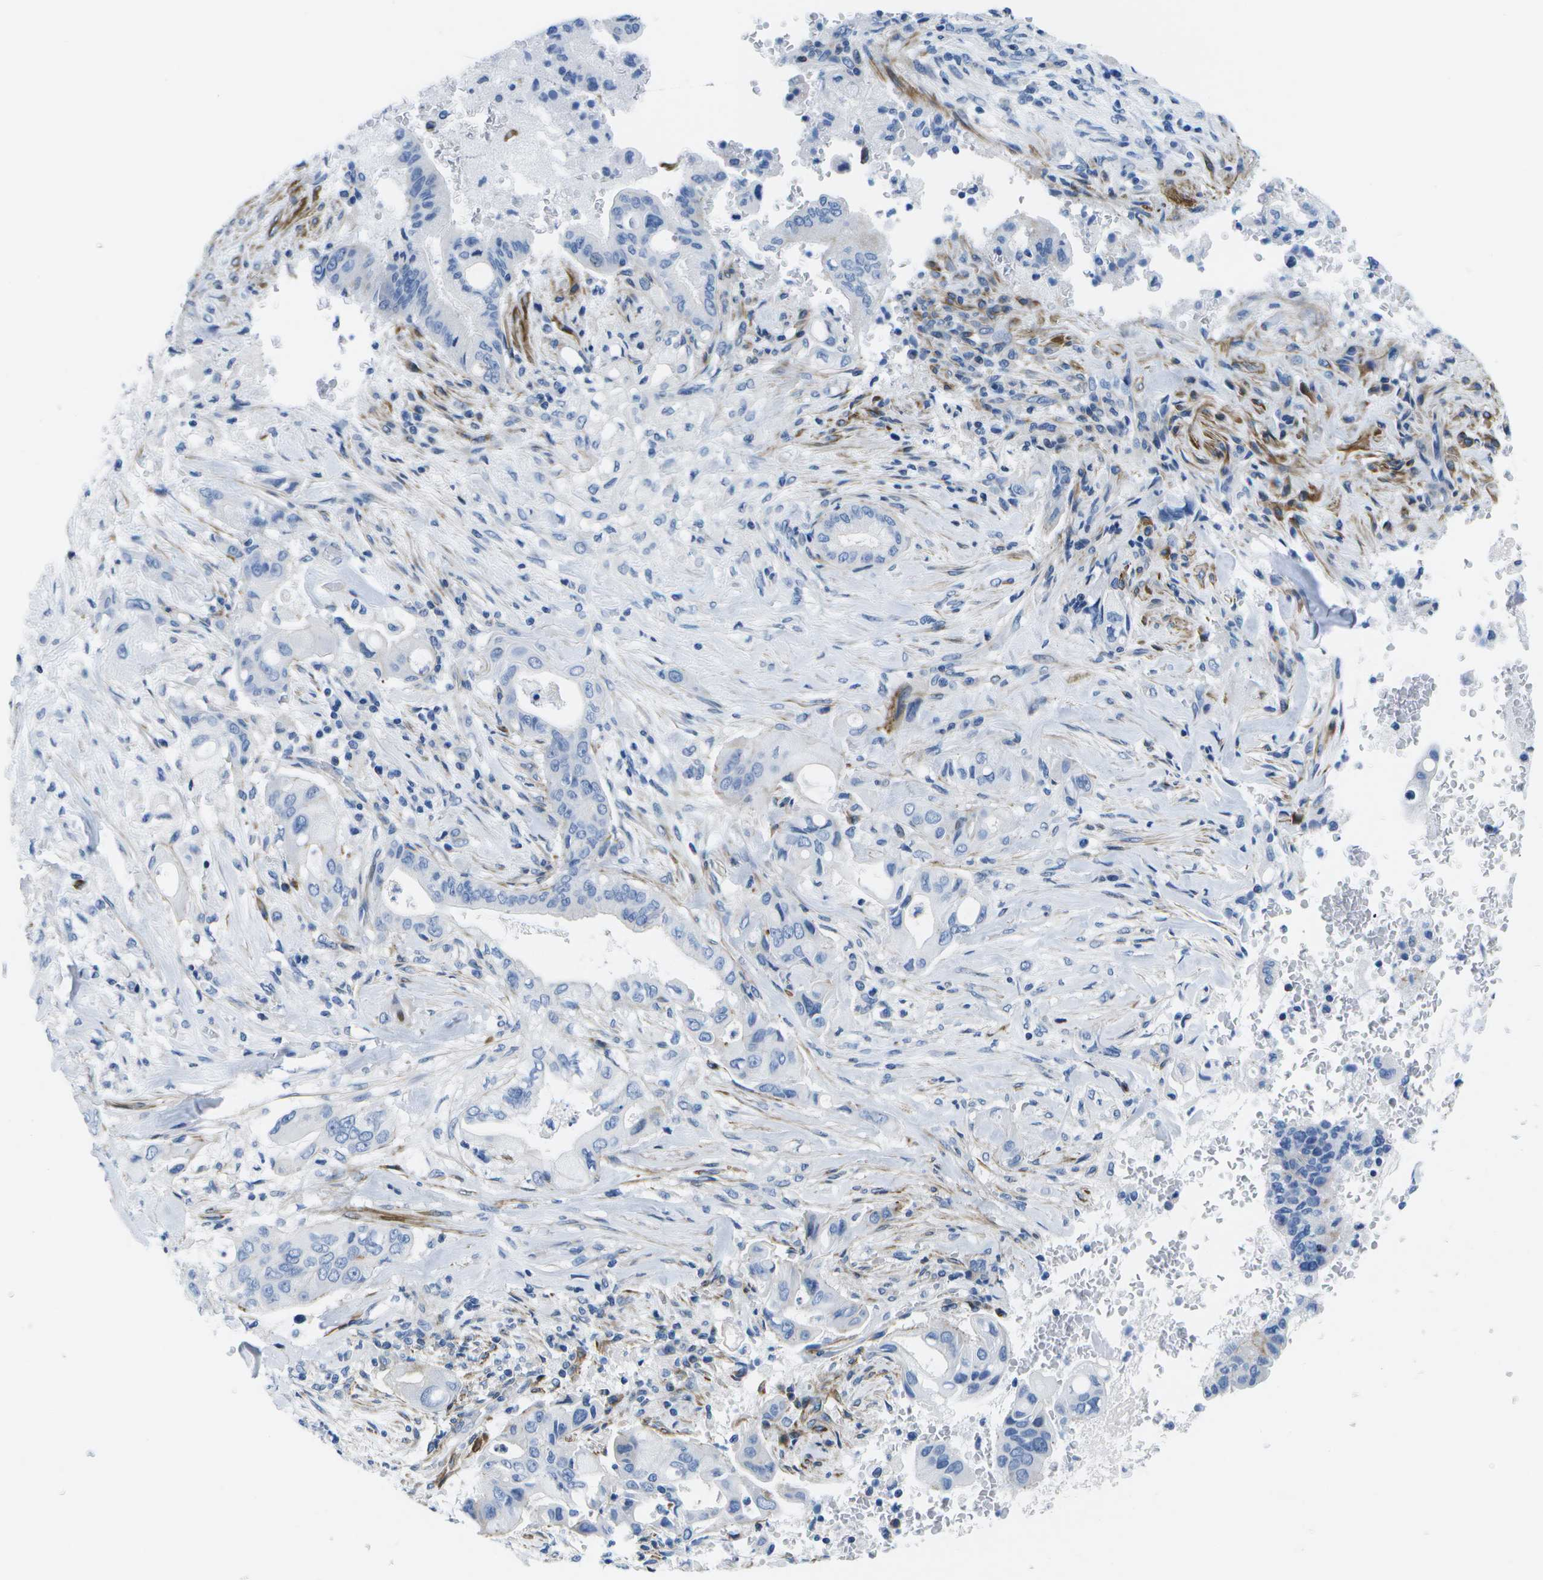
{"staining": {"intensity": "negative", "quantity": "none", "location": "none"}, "tissue": "pancreatic cancer", "cell_type": "Tumor cells", "image_type": "cancer", "snomed": [{"axis": "morphology", "description": "Adenocarcinoma, NOS"}, {"axis": "topography", "description": "Pancreas"}], "caption": "Immunohistochemistry histopathology image of neoplastic tissue: pancreatic cancer (adenocarcinoma) stained with DAB (3,3'-diaminobenzidine) demonstrates no significant protein staining in tumor cells.", "gene": "ADGRG6", "patient": {"sex": "female", "age": 73}}